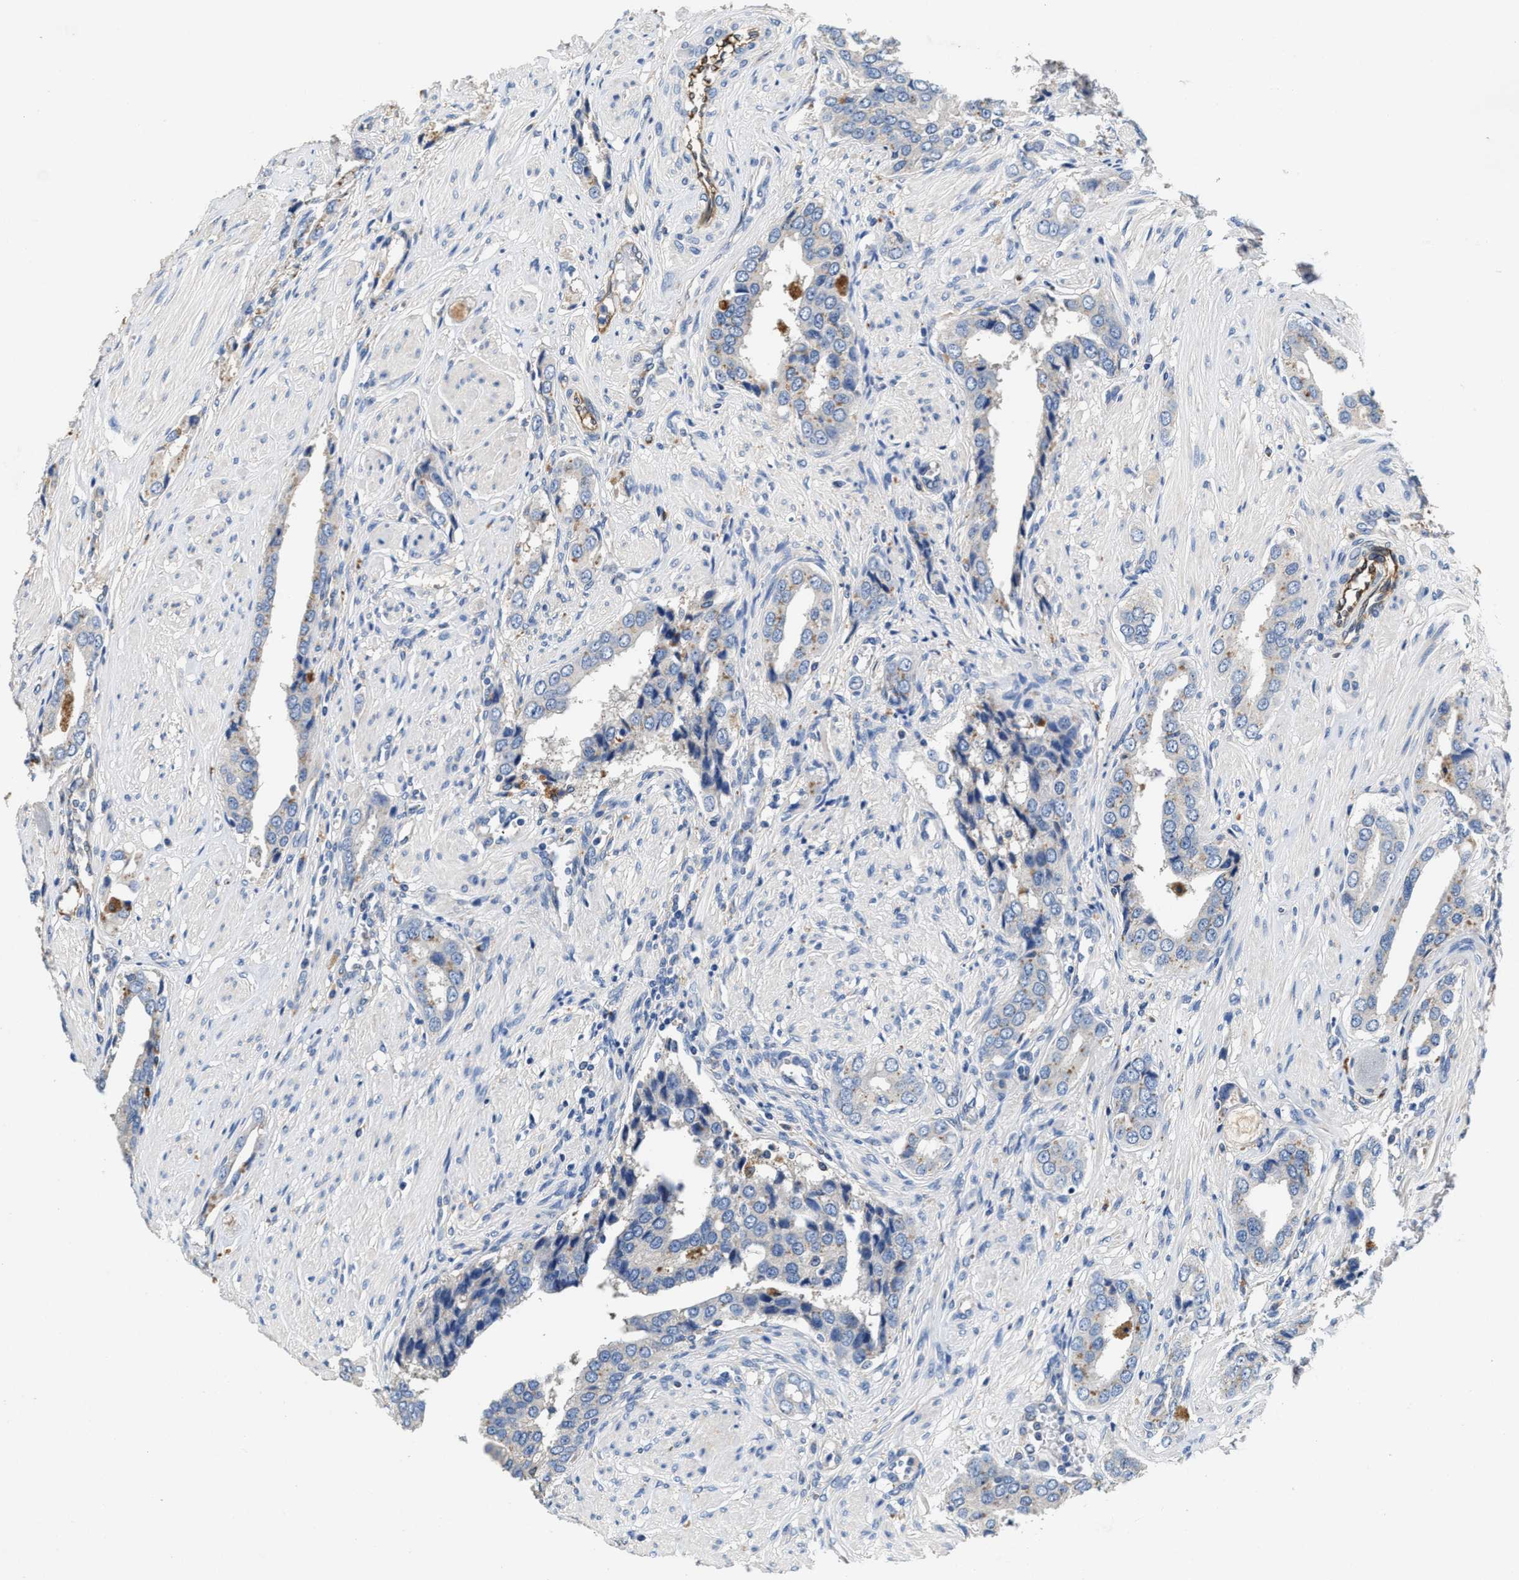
{"staining": {"intensity": "weak", "quantity": "<25%", "location": "cytoplasmic/membranous"}, "tissue": "prostate cancer", "cell_type": "Tumor cells", "image_type": "cancer", "snomed": [{"axis": "morphology", "description": "Adenocarcinoma, High grade"}, {"axis": "topography", "description": "Prostate"}], "caption": "This is an immunohistochemistry histopathology image of prostate cancer. There is no positivity in tumor cells.", "gene": "PEG10", "patient": {"sex": "male", "age": 52}}